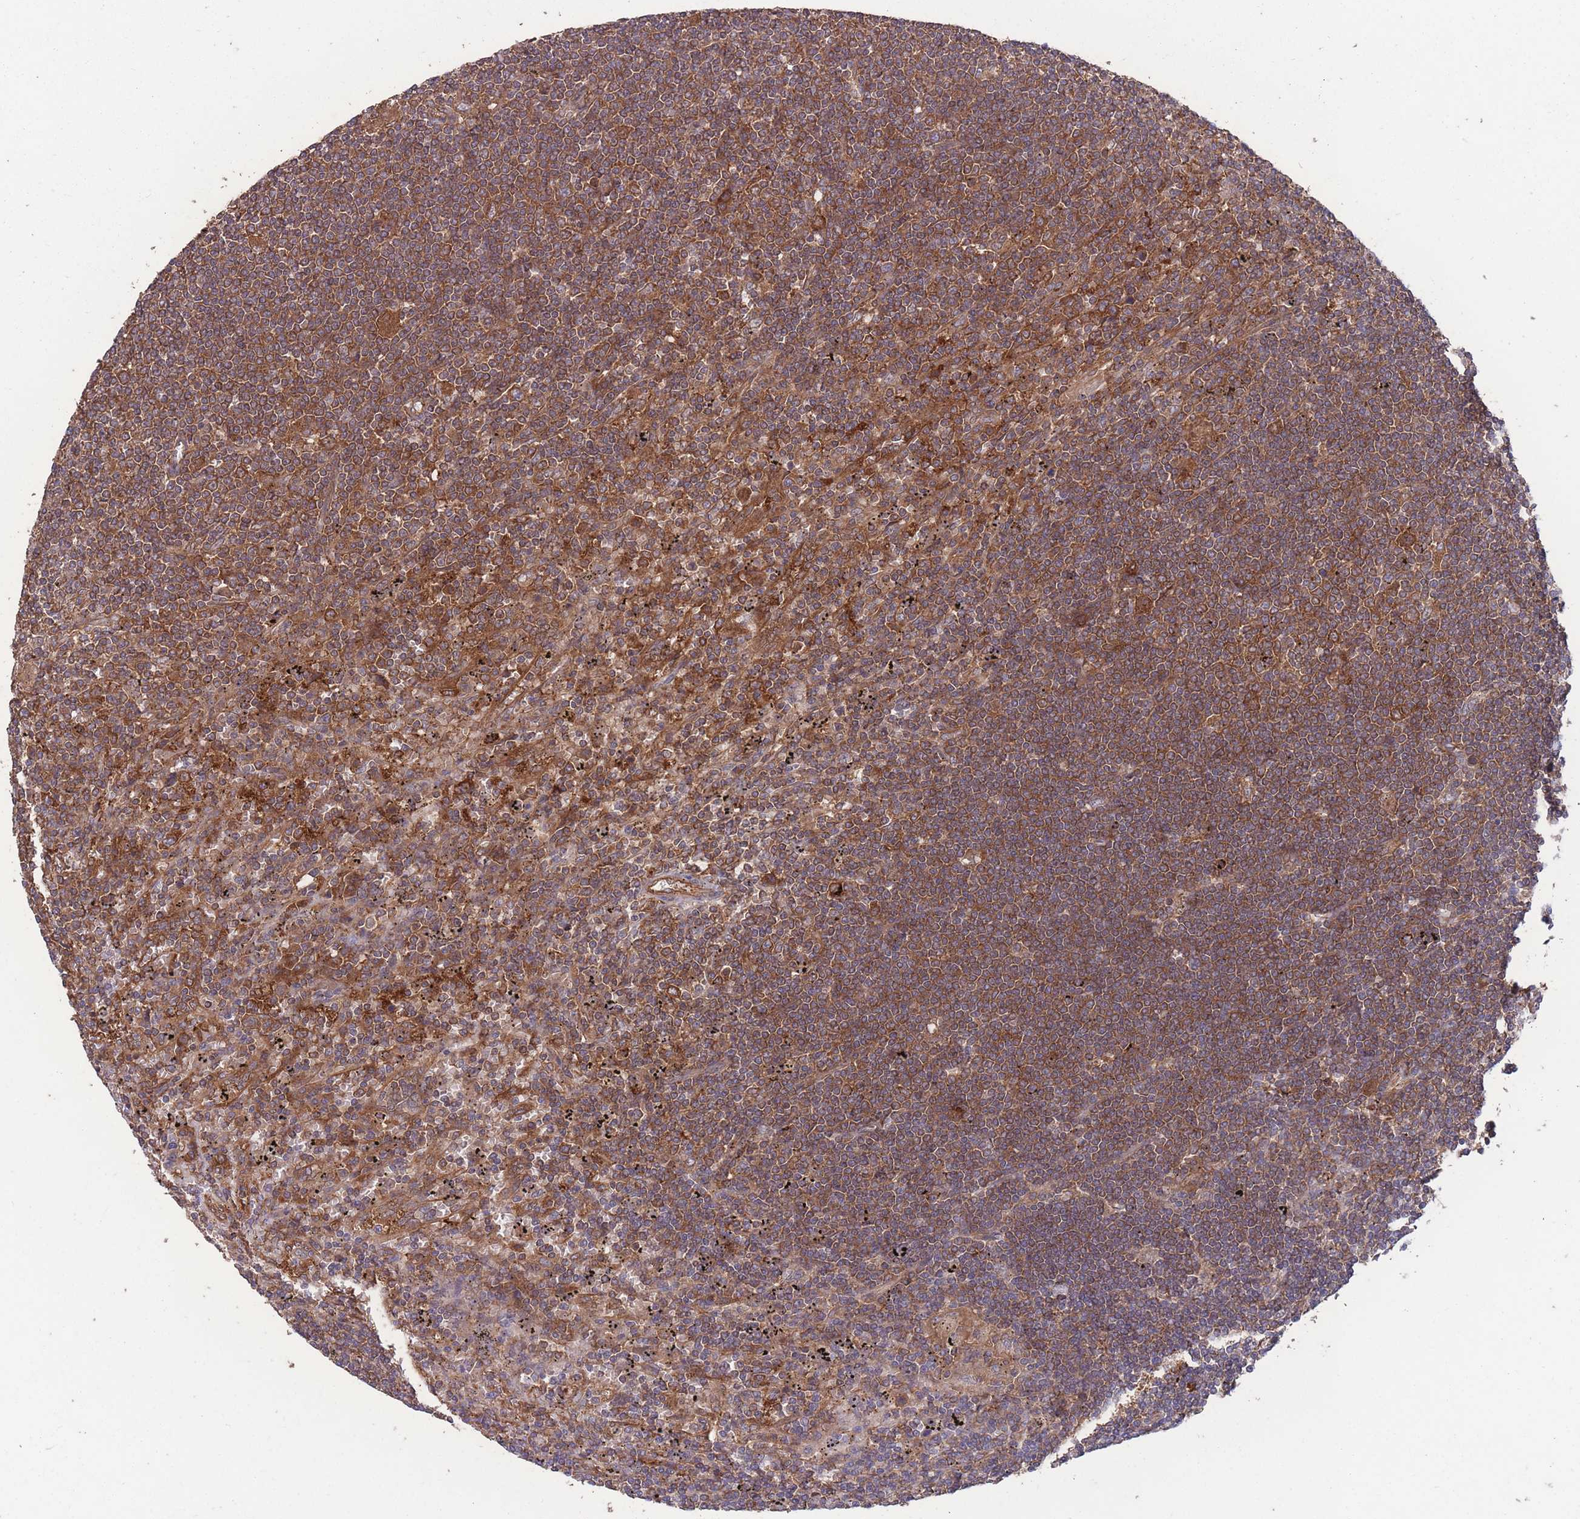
{"staining": {"intensity": "strong", "quantity": "25%-75%", "location": "cytoplasmic/membranous"}, "tissue": "lymphoma", "cell_type": "Tumor cells", "image_type": "cancer", "snomed": [{"axis": "morphology", "description": "Malignant lymphoma, non-Hodgkin's type, Low grade"}, {"axis": "topography", "description": "Spleen"}], "caption": "Low-grade malignant lymphoma, non-Hodgkin's type tissue shows strong cytoplasmic/membranous staining in approximately 25%-75% of tumor cells The staining was performed using DAB to visualize the protein expression in brown, while the nuclei were stained in blue with hematoxylin (Magnification: 20x).", "gene": "ZPR1", "patient": {"sex": "male", "age": 76}}